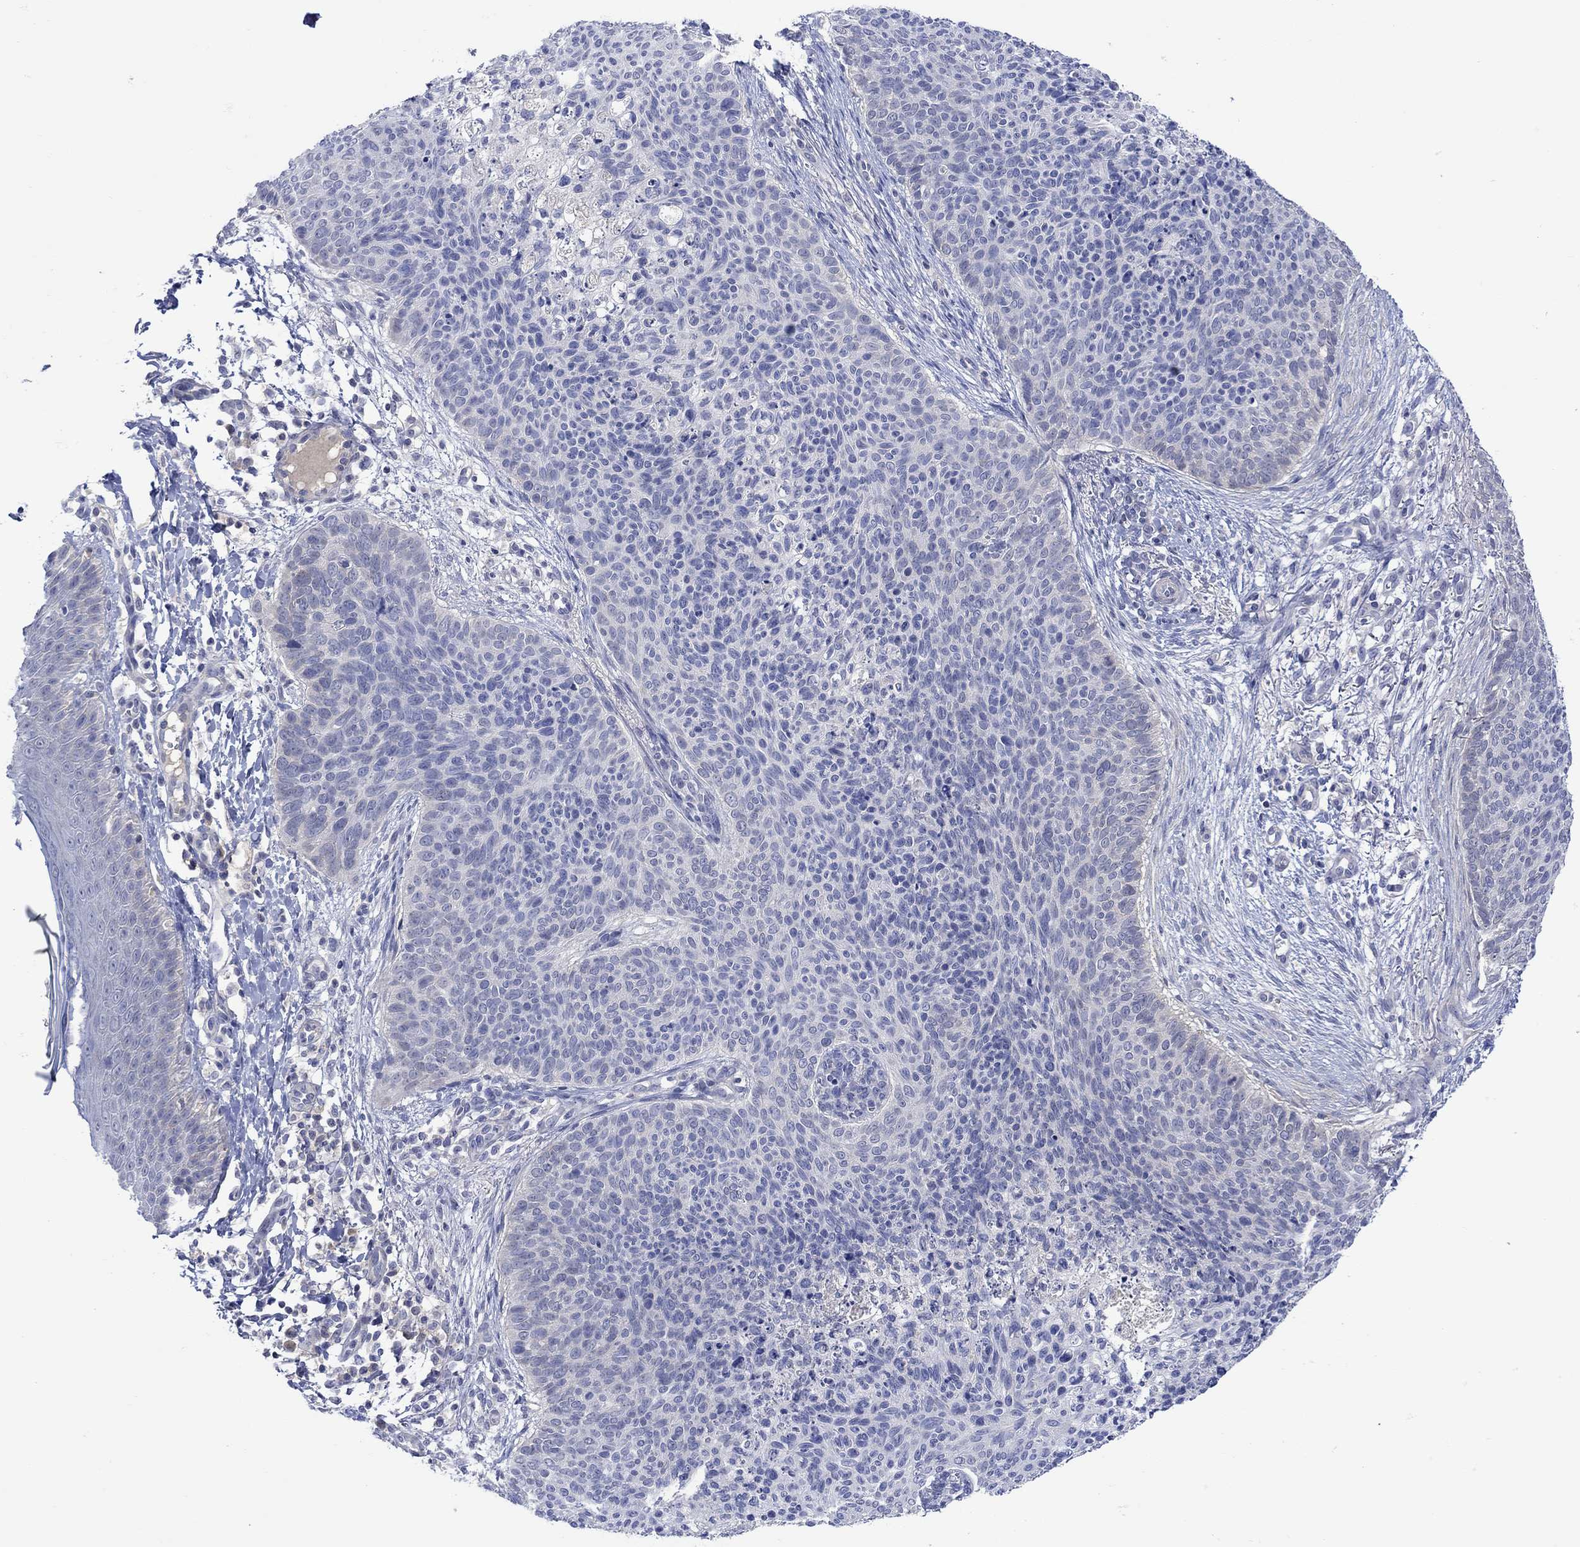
{"staining": {"intensity": "negative", "quantity": "none", "location": "none"}, "tissue": "skin cancer", "cell_type": "Tumor cells", "image_type": "cancer", "snomed": [{"axis": "morphology", "description": "Basal cell carcinoma"}, {"axis": "topography", "description": "Skin"}], "caption": "Basal cell carcinoma (skin) was stained to show a protein in brown. There is no significant expression in tumor cells.", "gene": "MSI1", "patient": {"sex": "male", "age": 64}}